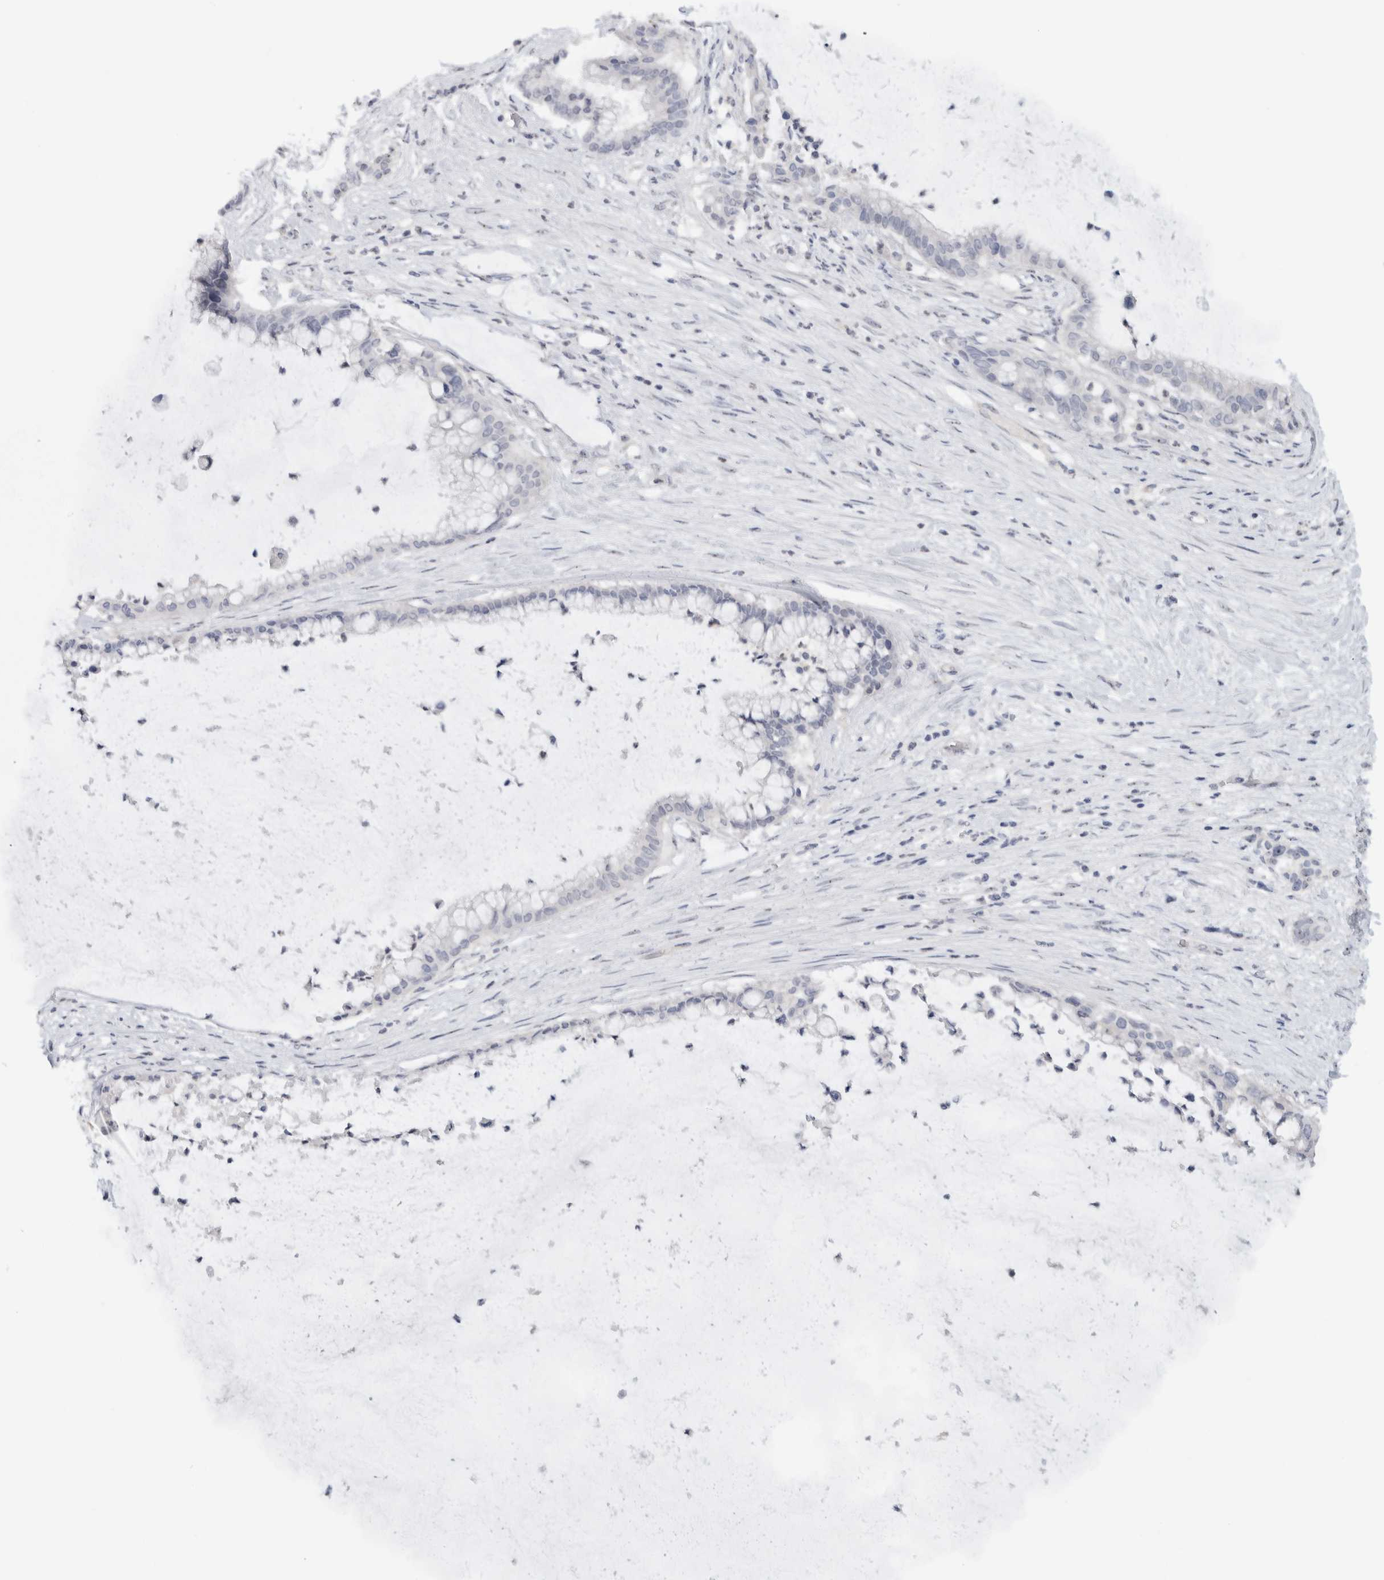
{"staining": {"intensity": "negative", "quantity": "none", "location": "none"}, "tissue": "pancreatic cancer", "cell_type": "Tumor cells", "image_type": "cancer", "snomed": [{"axis": "morphology", "description": "Adenocarcinoma, NOS"}, {"axis": "topography", "description": "Pancreas"}], "caption": "DAB immunohistochemical staining of human adenocarcinoma (pancreatic) displays no significant expression in tumor cells.", "gene": "FMR1NB", "patient": {"sex": "male", "age": 41}}